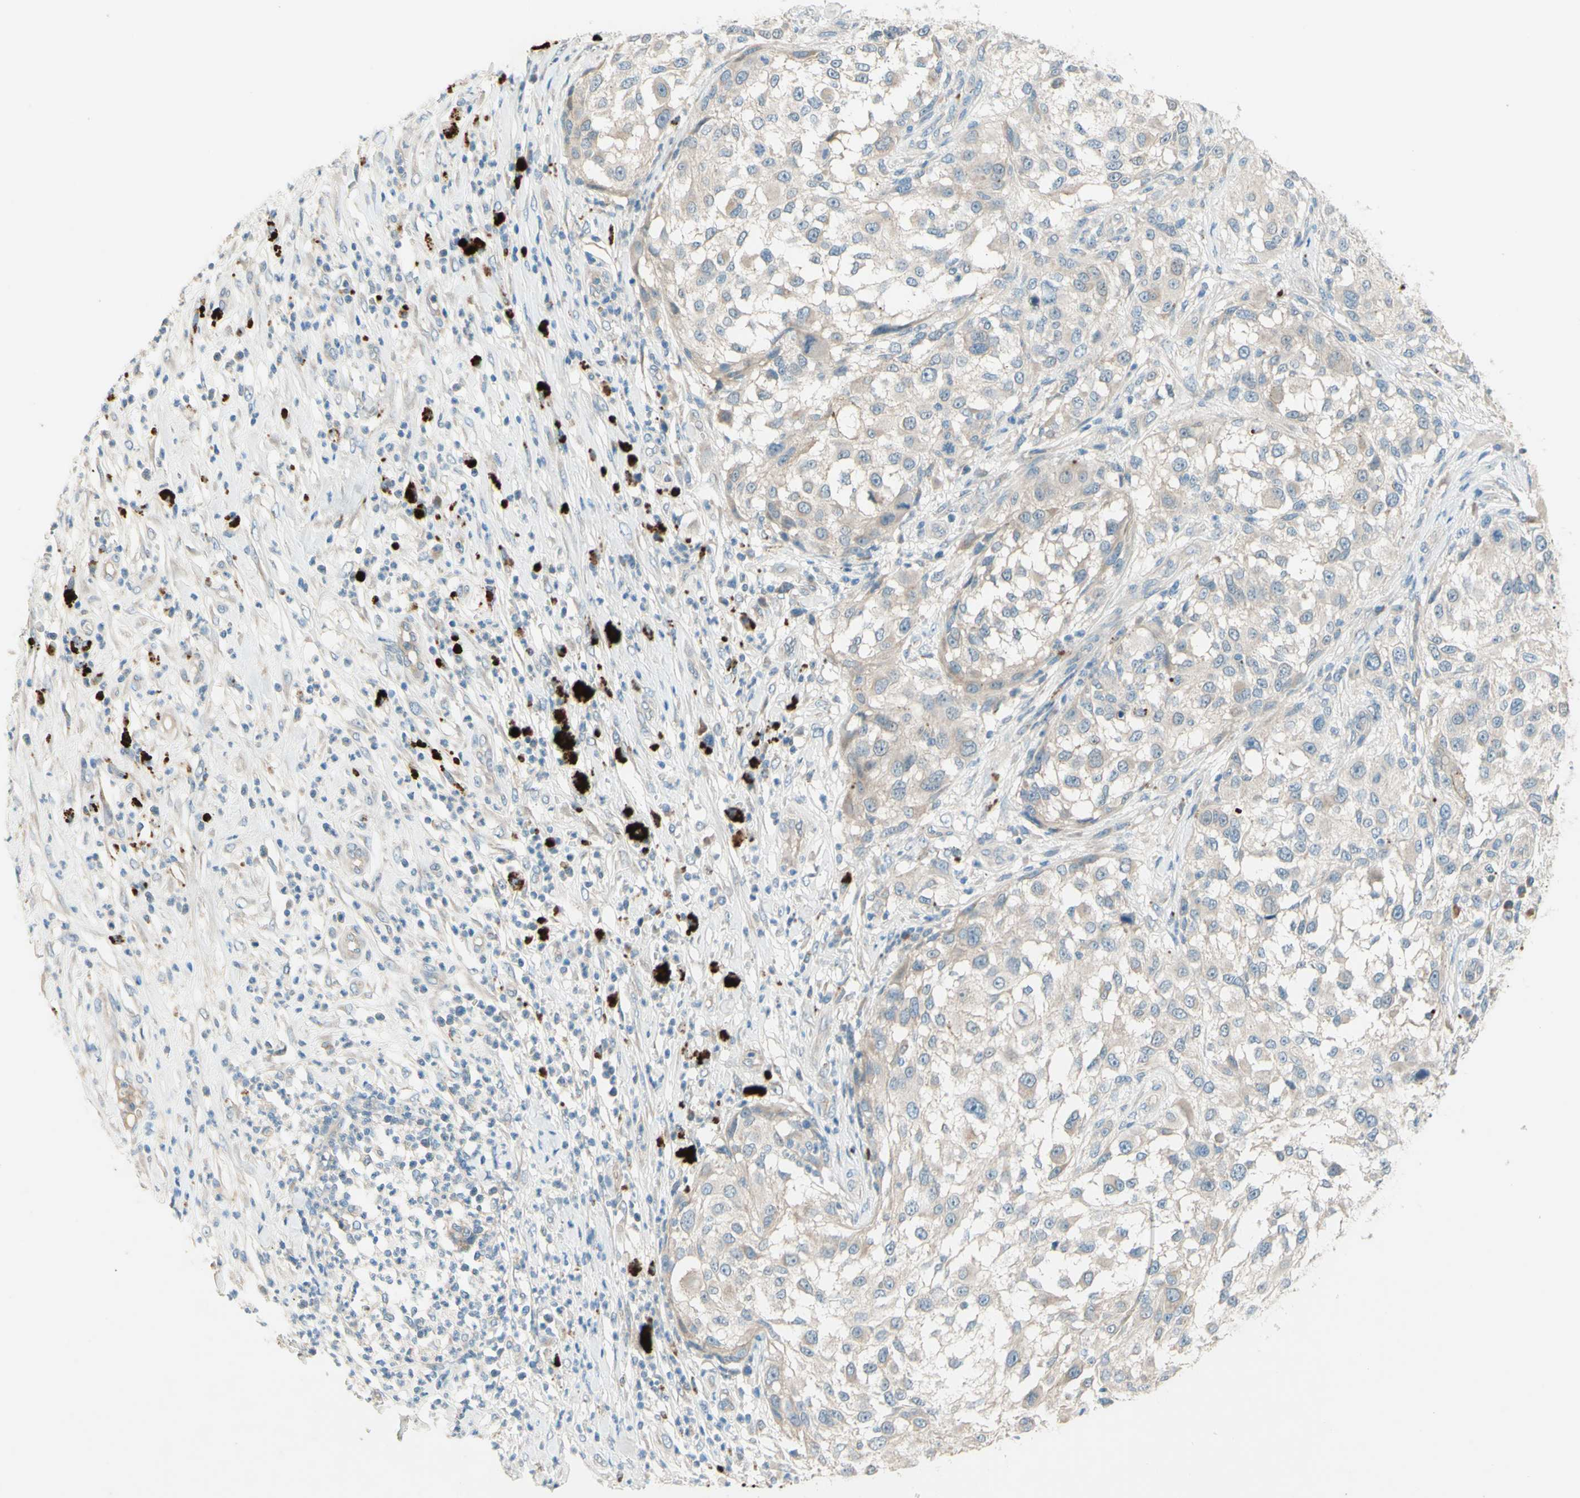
{"staining": {"intensity": "negative", "quantity": "none", "location": "none"}, "tissue": "melanoma", "cell_type": "Tumor cells", "image_type": "cancer", "snomed": [{"axis": "morphology", "description": "Necrosis, NOS"}, {"axis": "morphology", "description": "Malignant melanoma, NOS"}, {"axis": "topography", "description": "Skin"}], "caption": "High power microscopy image of an immunohistochemistry (IHC) histopathology image of malignant melanoma, revealing no significant positivity in tumor cells.", "gene": "IL2", "patient": {"sex": "female", "age": 87}}